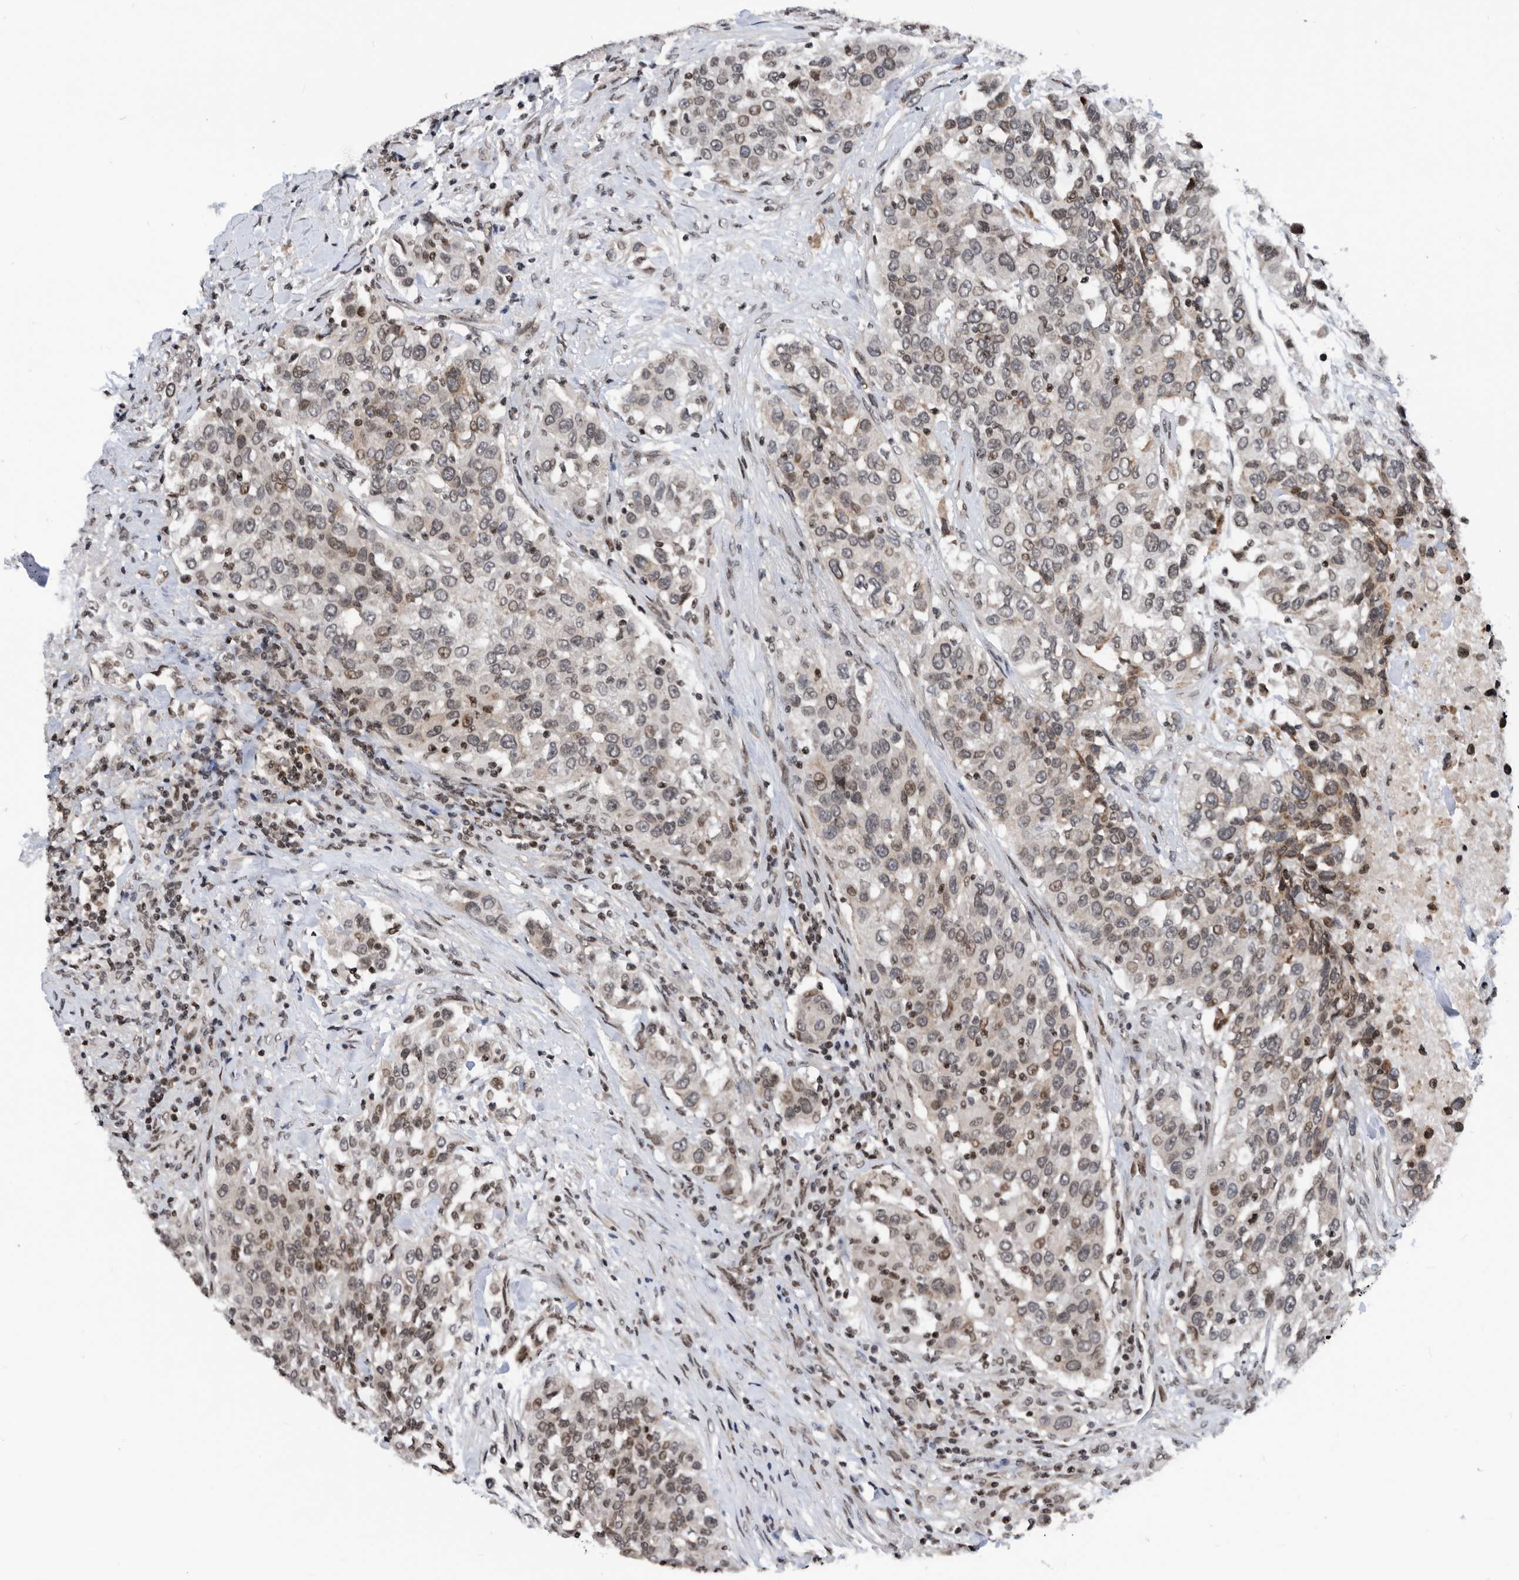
{"staining": {"intensity": "moderate", "quantity": "<25%", "location": "nuclear"}, "tissue": "urothelial cancer", "cell_type": "Tumor cells", "image_type": "cancer", "snomed": [{"axis": "morphology", "description": "Urothelial carcinoma, High grade"}, {"axis": "topography", "description": "Urinary bladder"}], "caption": "Immunohistochemical staining of high-grade urothelial carcinoma shows low levels of moderate nuclear expression in about <25% of tumor cells.", "gene": "SNRNP48", "patient": {"sex": "female", "age": 80}}